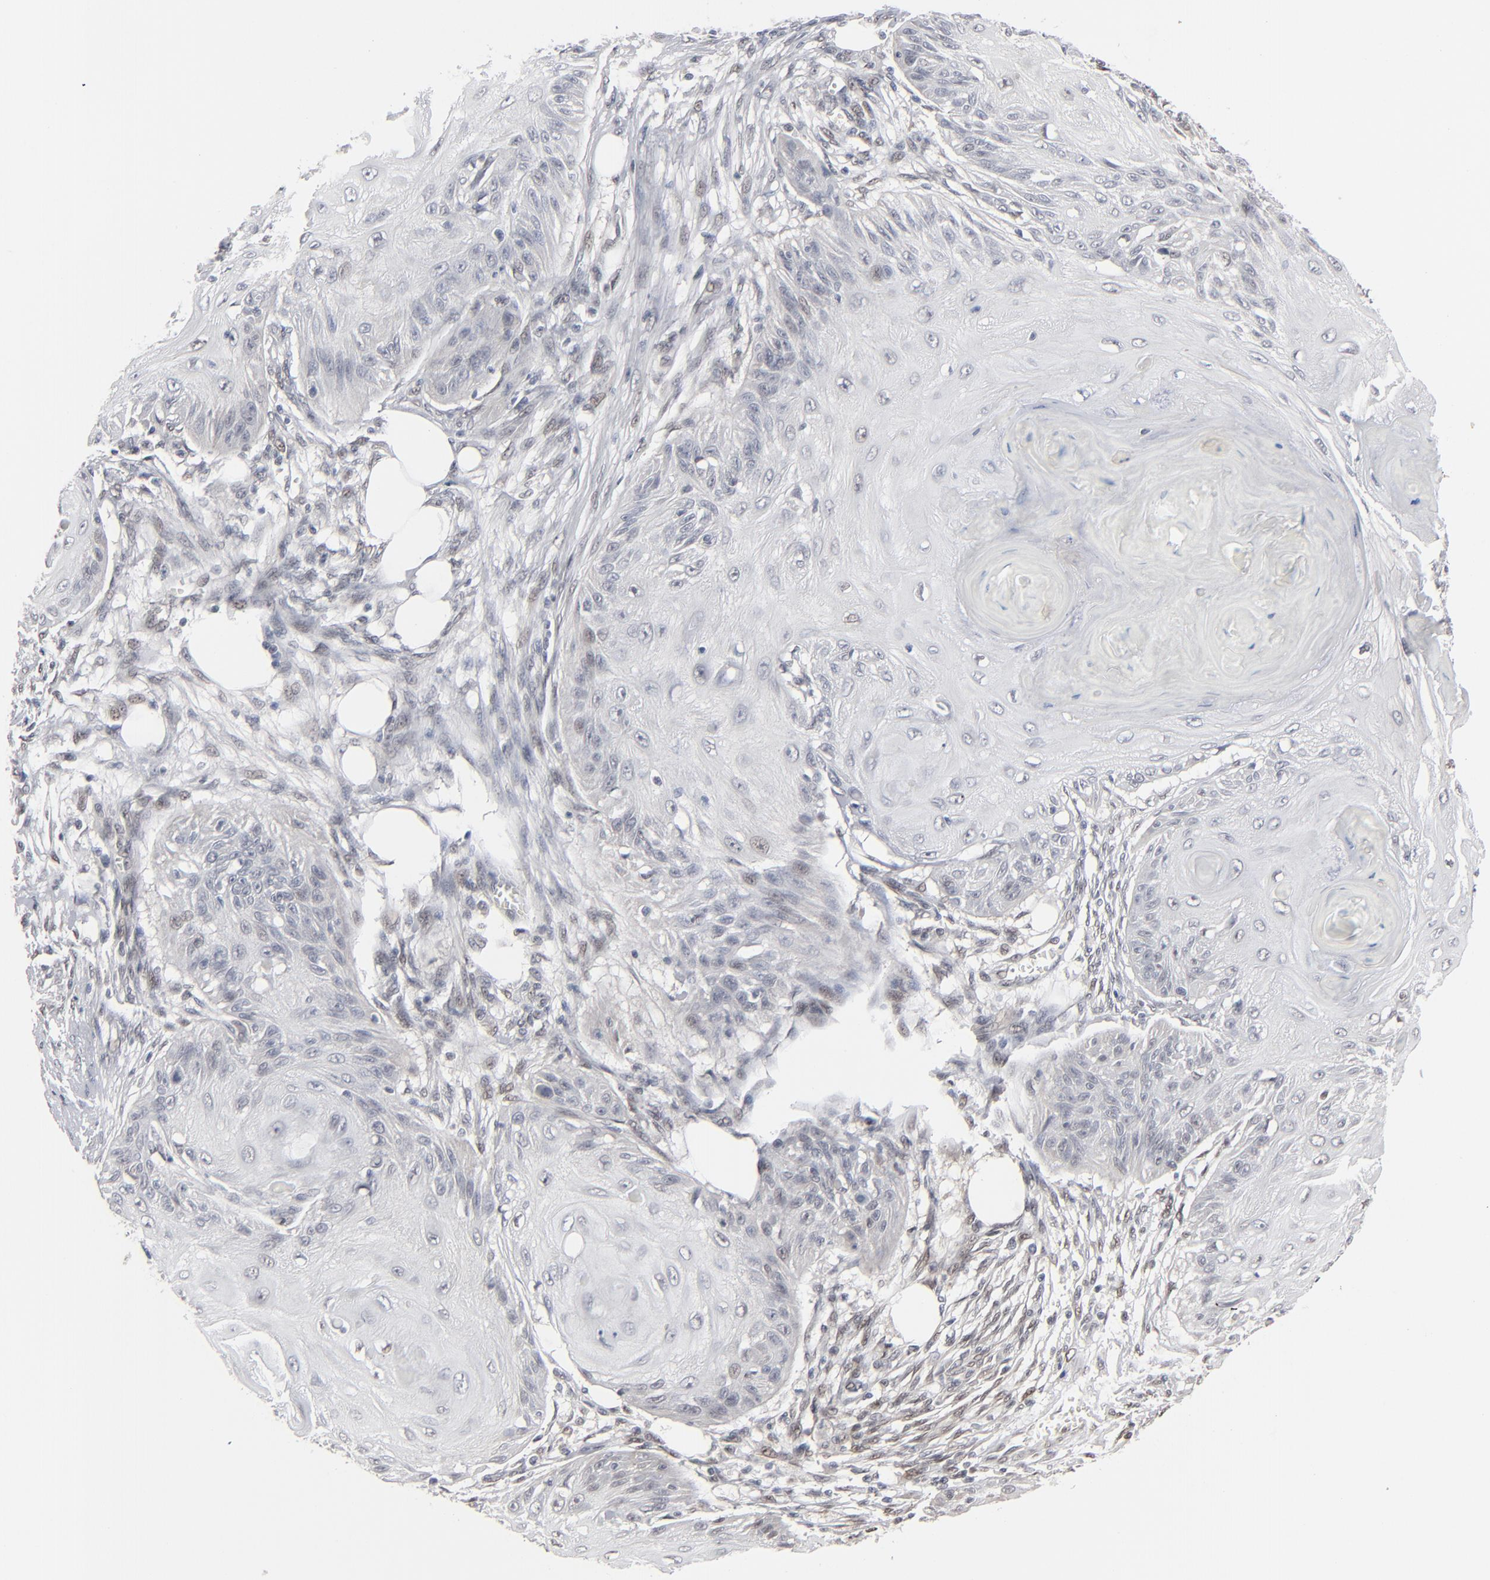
{"staining": {"intensity": "negative", "quantity": "none", "location": "none"}, "tissue": "skin cancer", "cell_type": "Tumor cells", "image_type": "cancer", "snomed": [{"axis": "morphology", "description": "Squamous cell carcinoma, NOS"}, {"axis": "topography", "description": "Skin"}], "caption": "A histopathology image of skin cancer (squamous cell carcinoma) stained for a protein exhibits no brown staining in tumor cells.", "gene": "IRF9", "patient": {"sex": "female", "age": 88}}